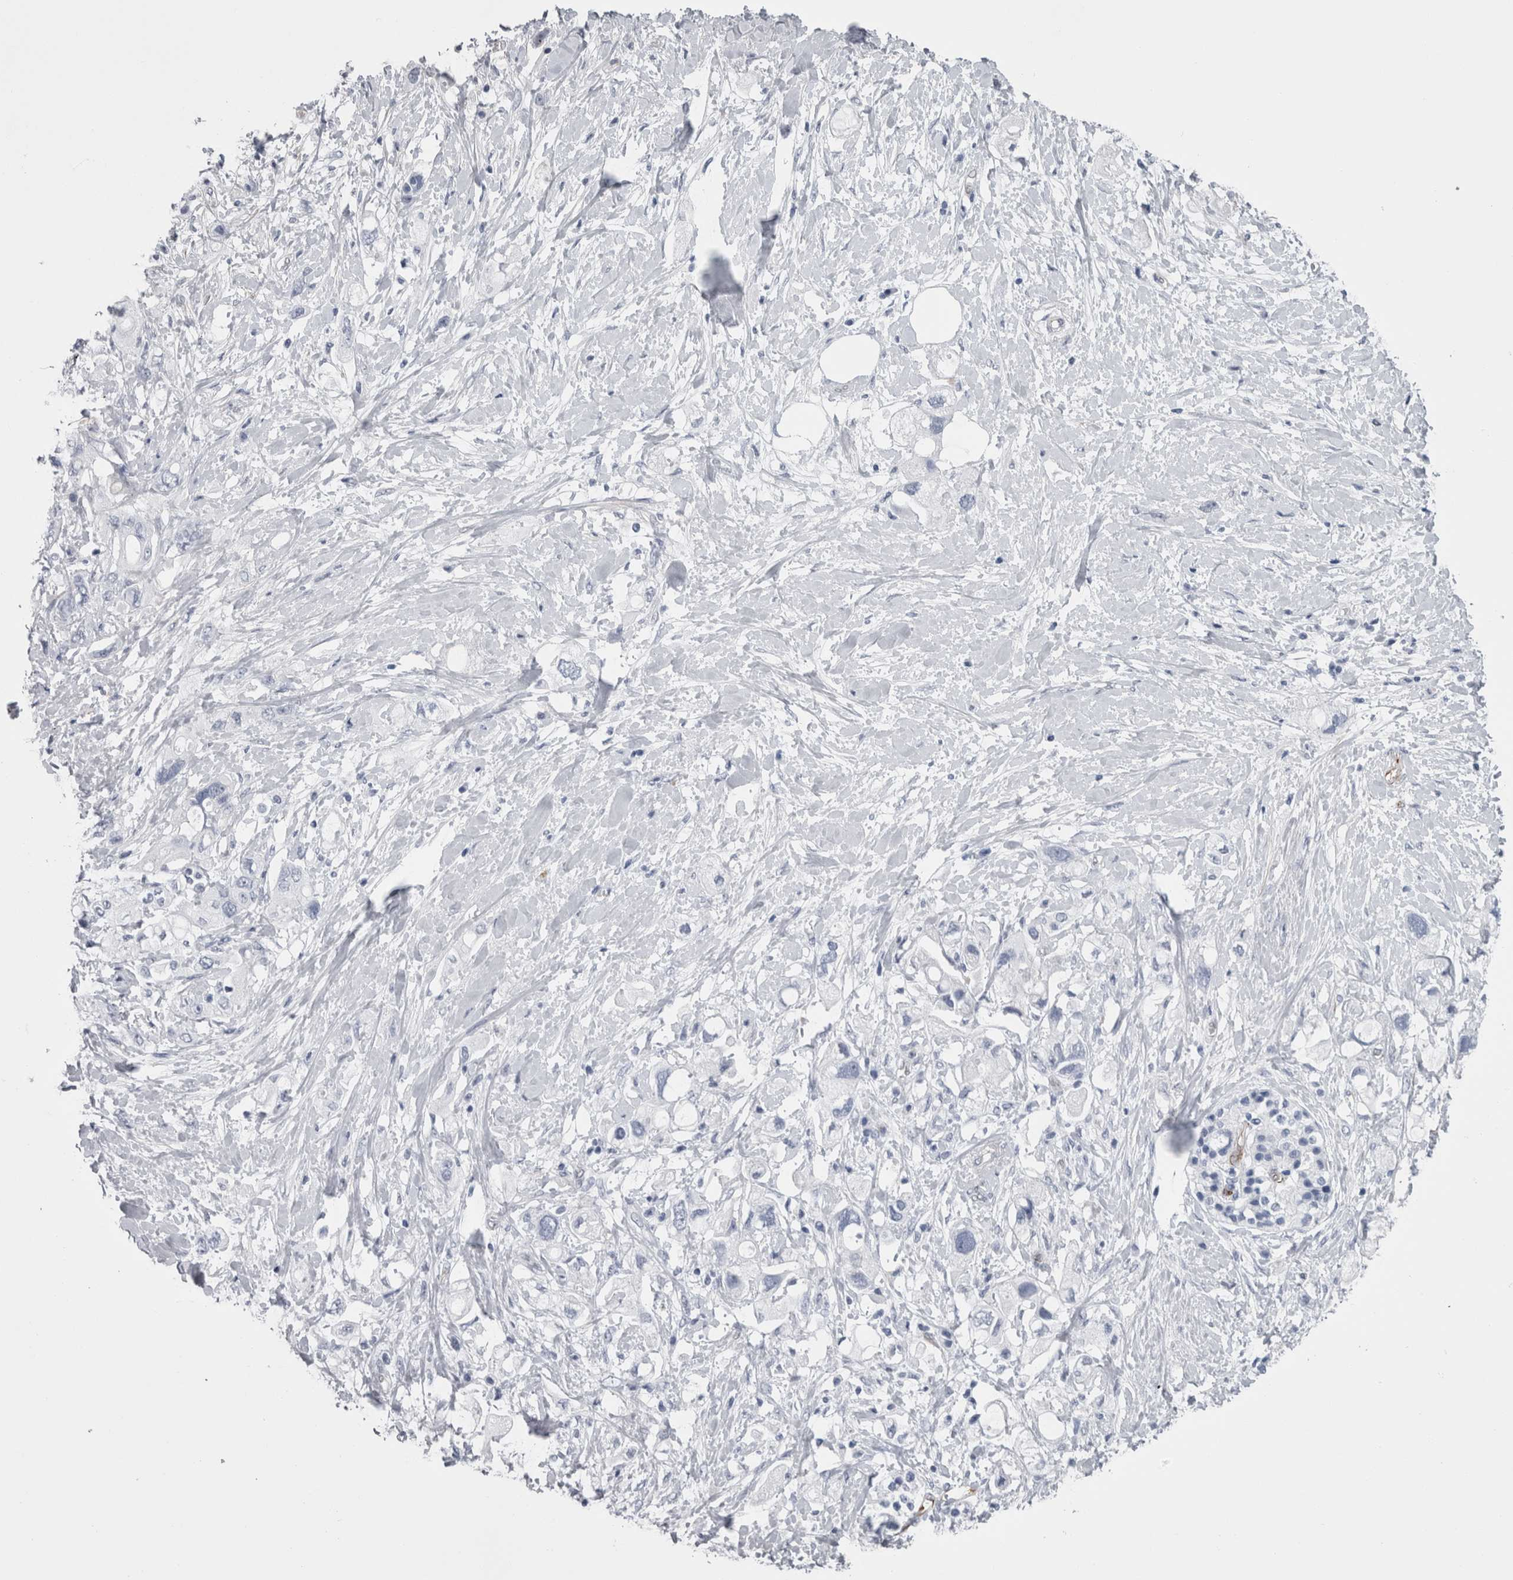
{"staining": {"intensity": "negative", "quantity": "none", "location": "none"}, "tissue": "pancreatic cancer", "cell_type": "Tumor cells", "image_type": "cancer", "snomed": [{"axis": "morphology", "description": "Adenocarcinoma, NOS"}, {"axis": "topography", "description": "Pancreas"}], "caption": "Micrograph shows no protein positivity in tumor cells of pancreatic adenocarcinoma tissue.", "gene": "VWDE", "patient": {"sex": "female", "age": 56}}